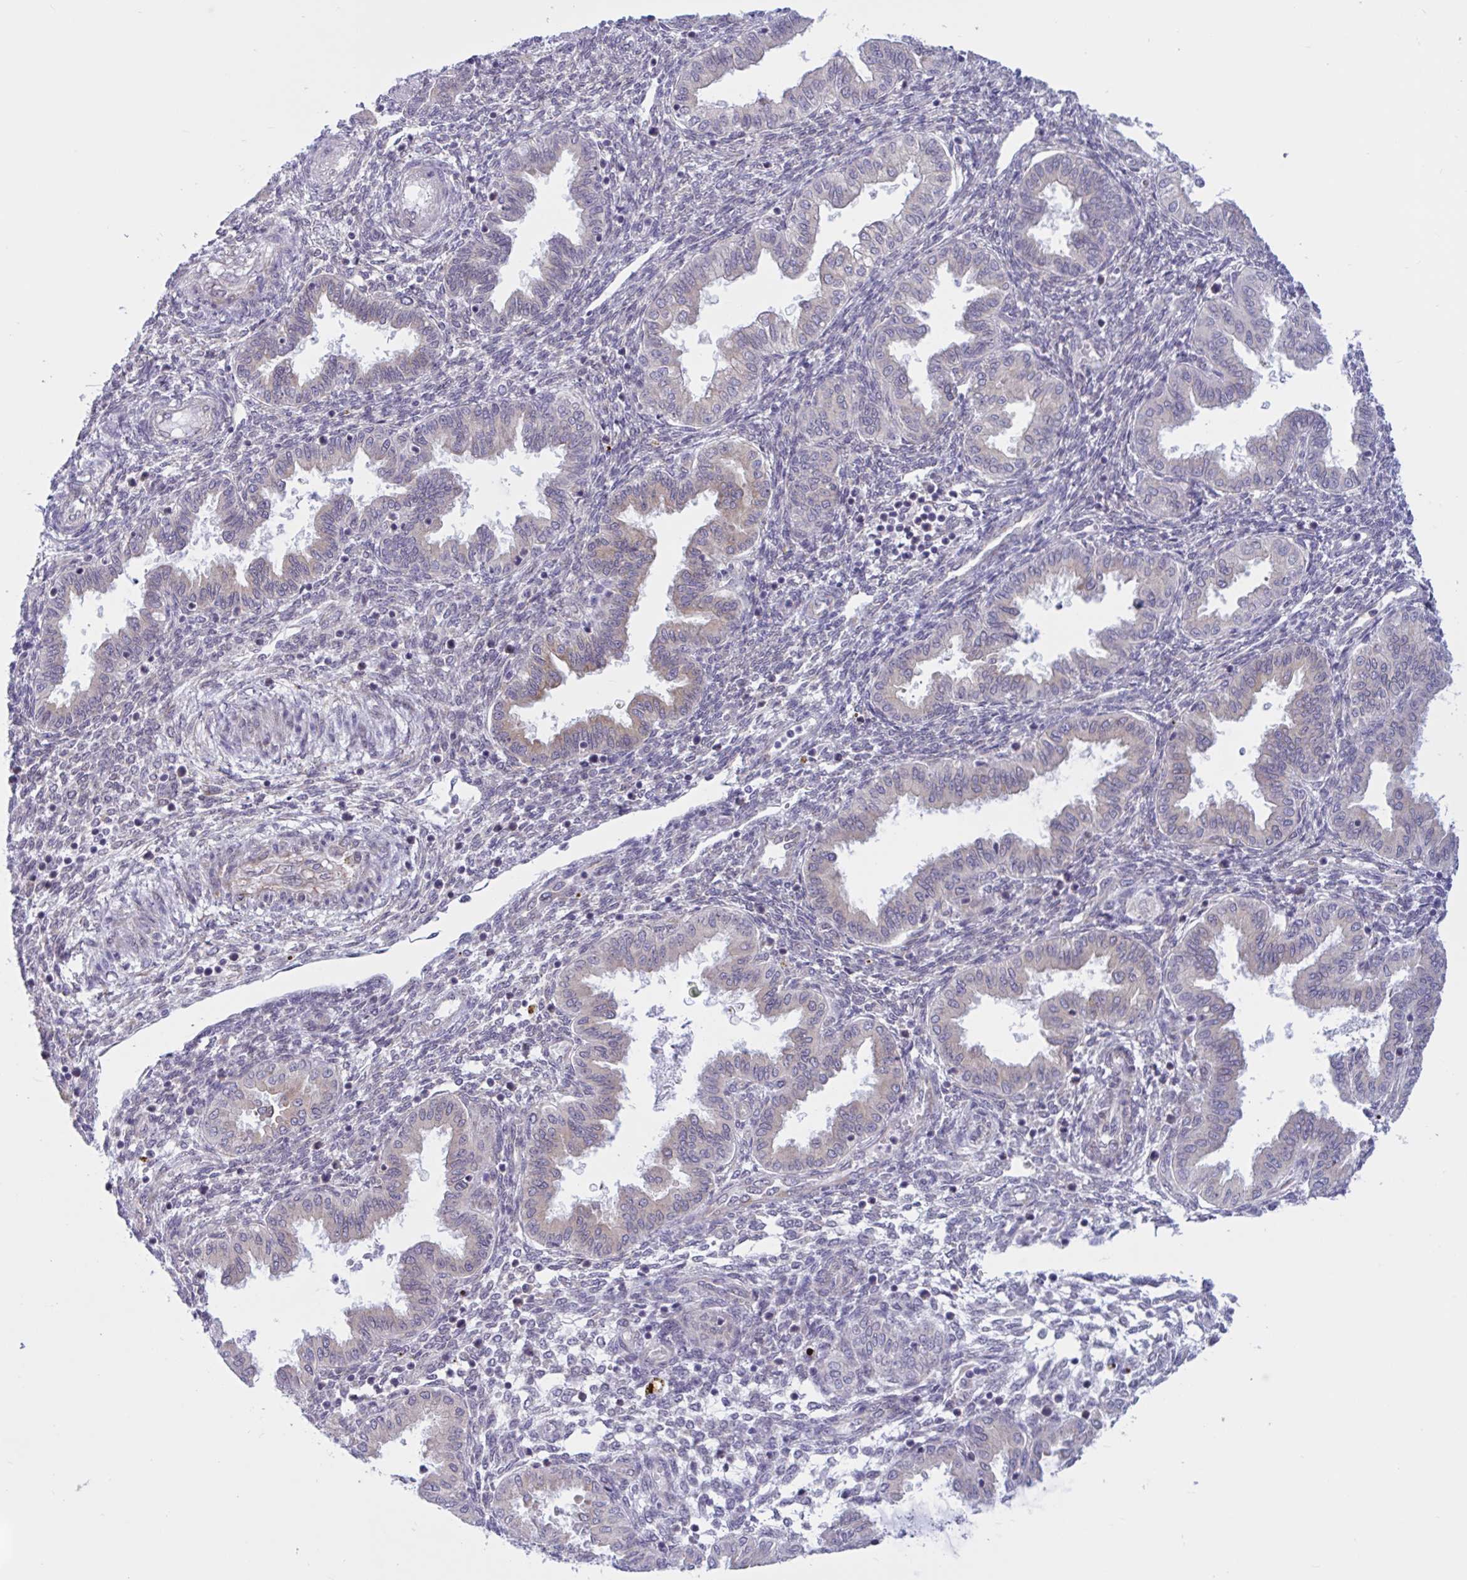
{"staining": {"intensity": "negative", "quantity": "none", "location": "none"}, "tissue": "endometrium", "cell_type": "Cells in endometrial stroma", "image_type": "normal", "snomed": [{"axis": "morphology", "description": "Normal tissue, NOS"}, {"axis": "topography", "description": "Endometrium"}], "caption": "Immunohistochemistry of unremarkable human endometrium displays no expression in cells in endometrial stroma. (DAB immunohistochemistry (IHC) visualized using brightfield microscopy, high magnification).", "gene": "CAMLG", "patient": {"sex": "female", "age": 33}}